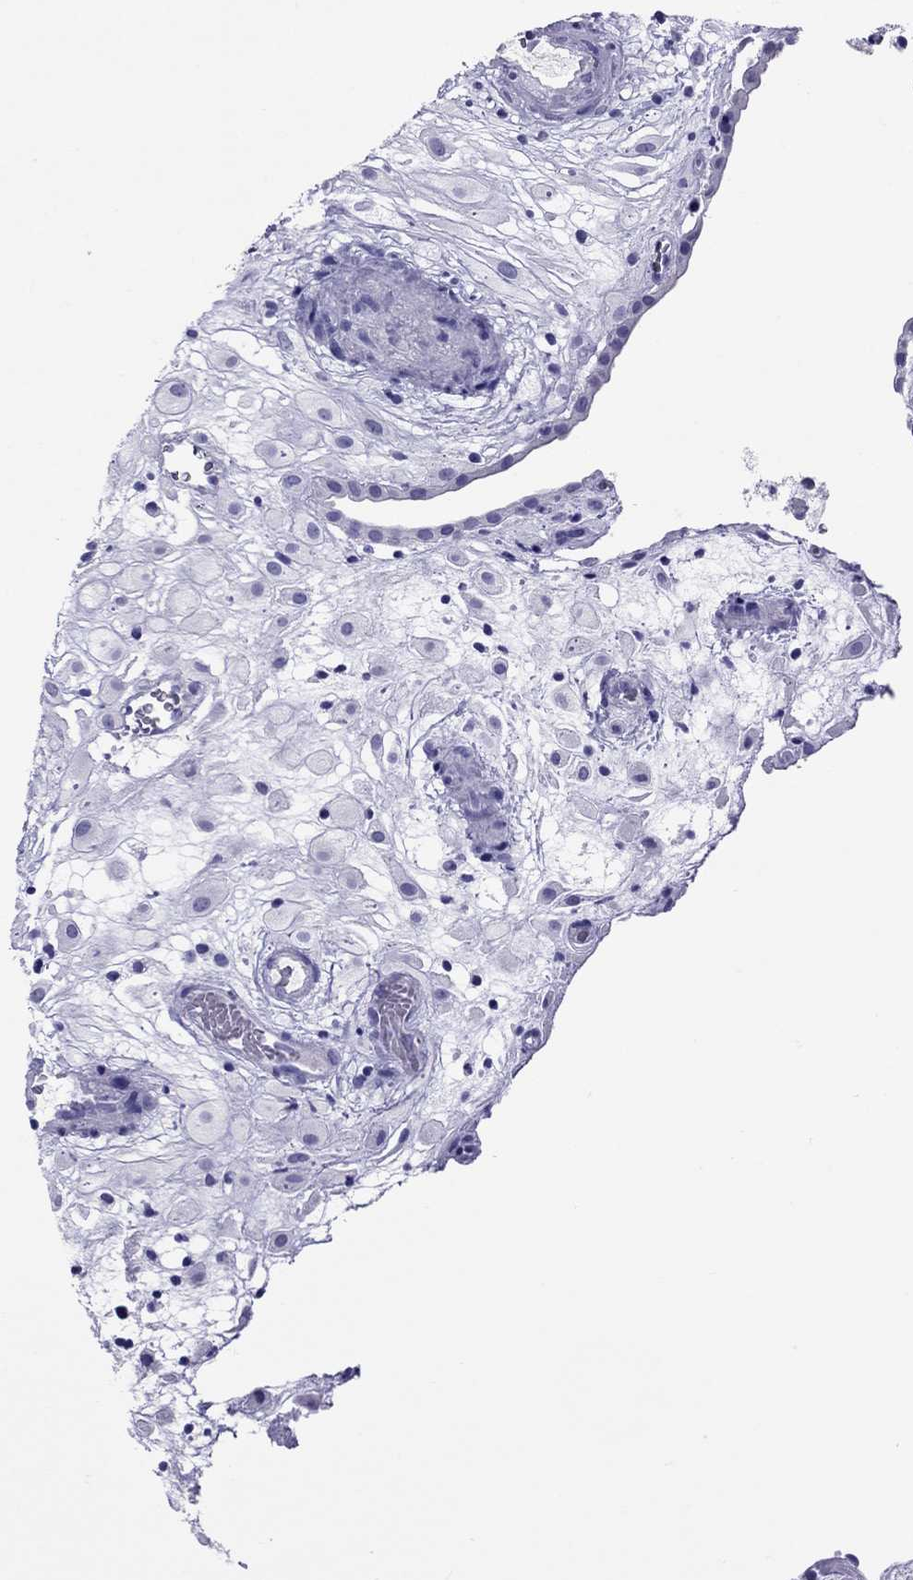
{"staining": {"intensity": "negative", "quantity": "none", "location": "none"}, "tissue": "placenta", "cell_type": "Decidual cells", "image_type": "normal", "snomed": [{"axis": "morphology", "description": "Normal tissue, NOS"}, {"axis": "topography", "description": "Placenta"}], "caption": "The histopathology image exhibits no staining of decidual cells in unremarkable placenta.", "gene": "AVPR1B", "patient": {"sex": "female", "age": 24}}